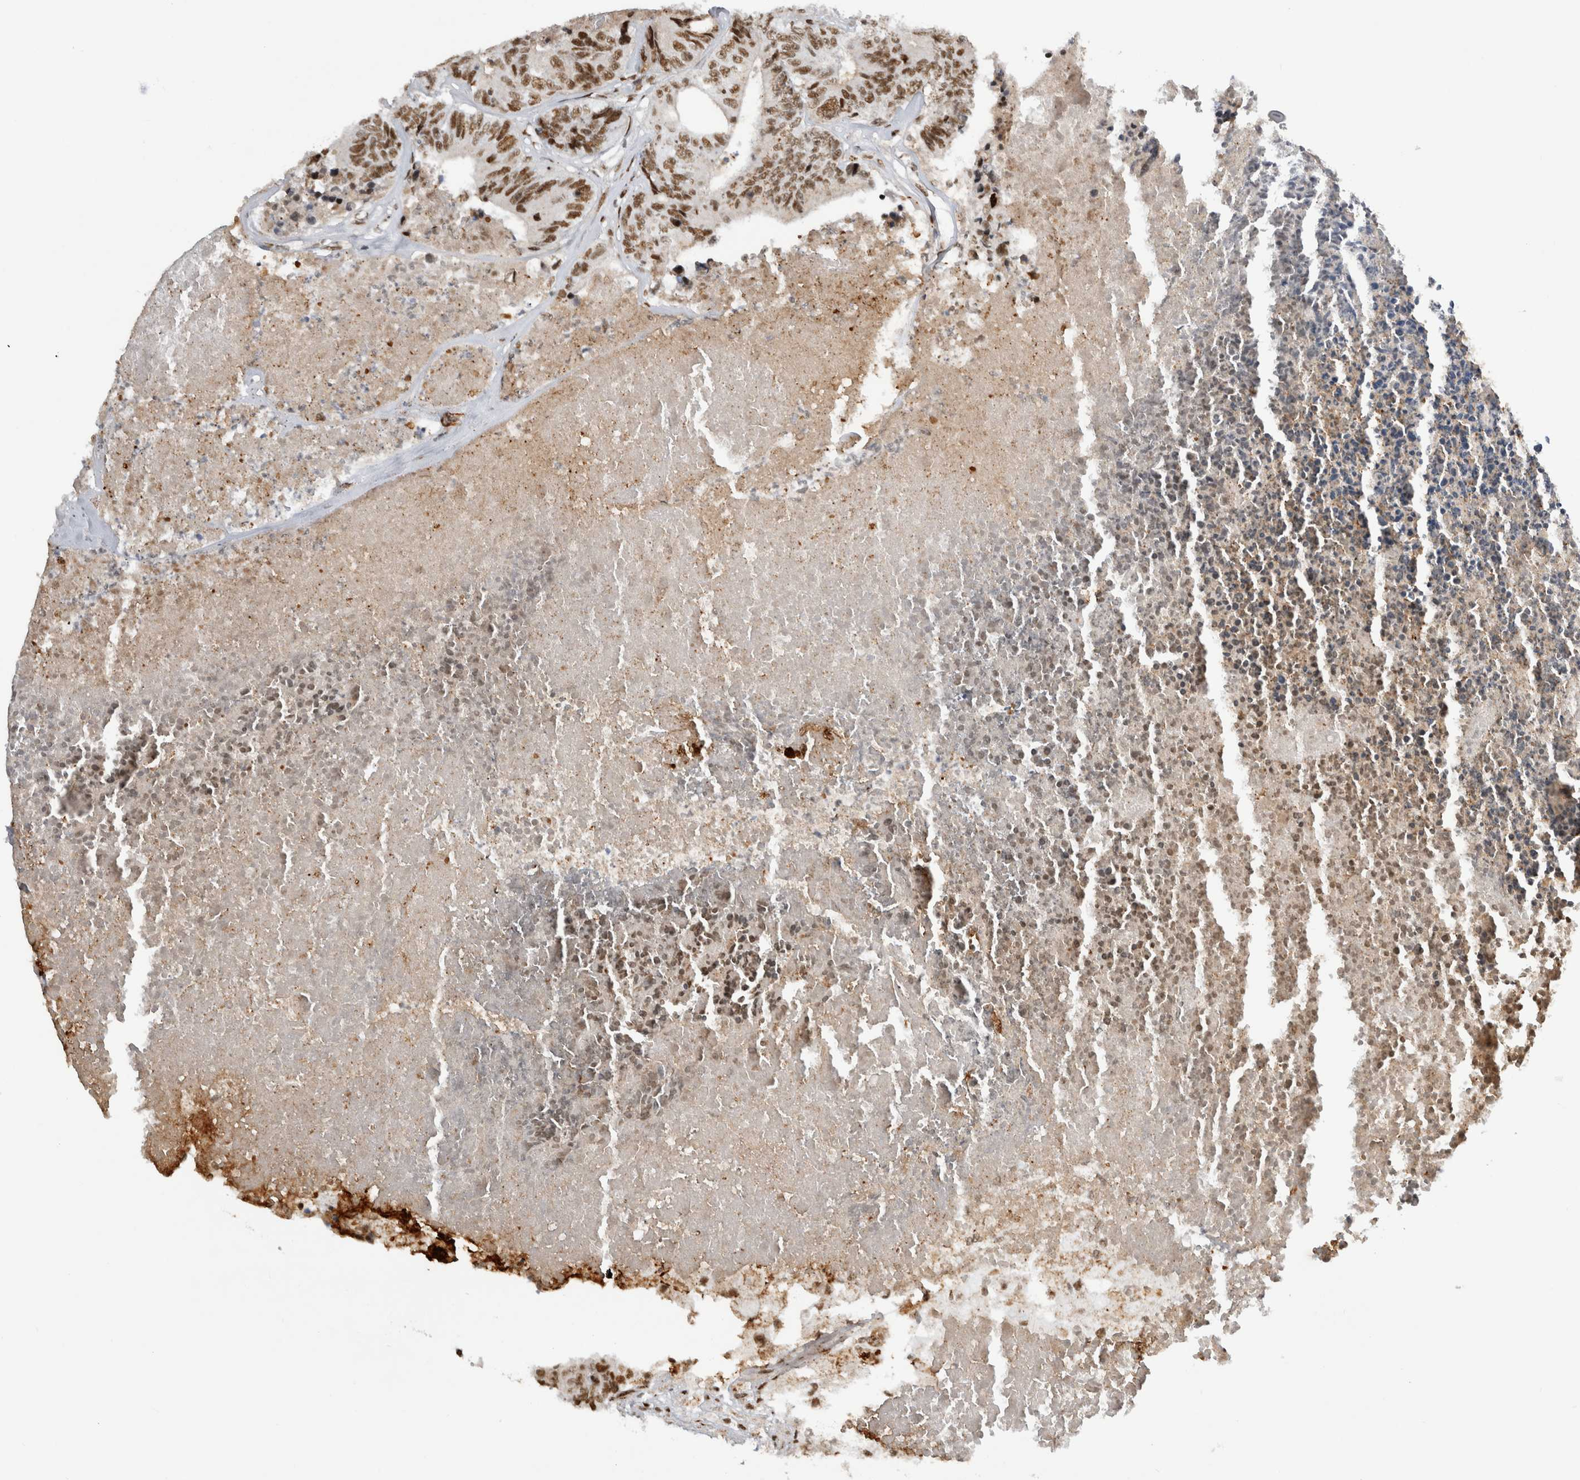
{"staining": {"intensity": "moderate", "quantity": ">75%", "location": "nuclear"}, "tissue": "colorectal cancer", "cell_type": "Tumor cells", "image_type": "cancer", "snomed": [{"axis": "morphology", "description": "Adenocarcinoma, NOS"}, {"axis": "topography", "description": "Colon"}], "caption": "Brown immunohistochemical staining in colorectal cancer reveals moderate nuclear expression in approximately >75% of tumor cells.", "gene": "EYA2", "patient": {"sex": "female", "age": 67}}